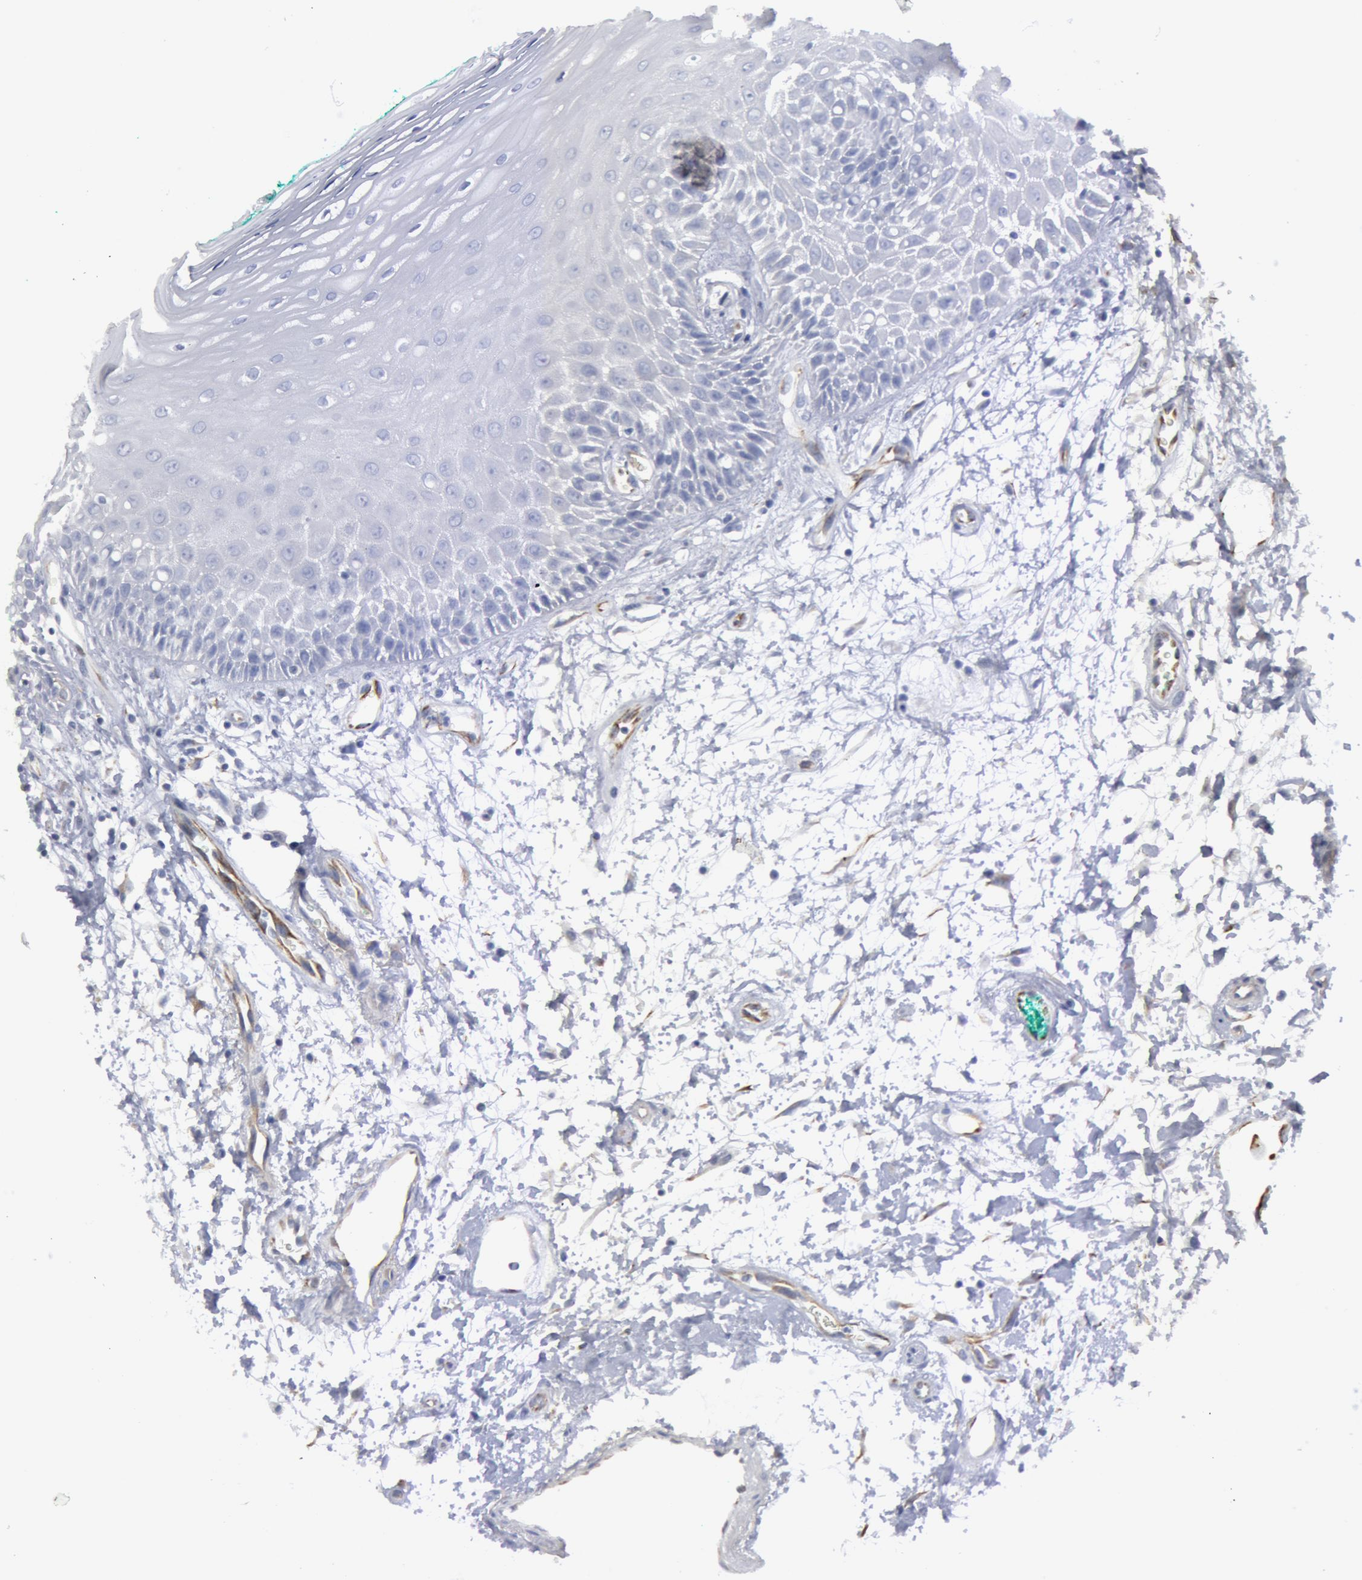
{"staining": {"intensity": "negative", "quantity": "none", "location": "none"}, "tissue": "oral mucosa", "cell_type": "Squamous epithelial cells", "image_type": "normal", "snomed": [{"axis": "morphology", "description": "Normal tissue, NOS"}, {"axis": "morphology", "description": "Squamous cell carcinoma, NOS"}, {"axis": "topography", "description": "Skeletal muscle"}, {"axis": "topography", "description": "Oral tissue"}, {"axis": "topography", "description": "Head-Neck"}], "caption": "This image is of unremarkable oral mucosa stained with immunohistochemistry (IHC) to label a protein in brown with the nuclei are counter-stained blue. There is no positivity in squamous epithelial cells.", "gene": "SMC1B", "patient": {"sex": "female", "age": 84}}